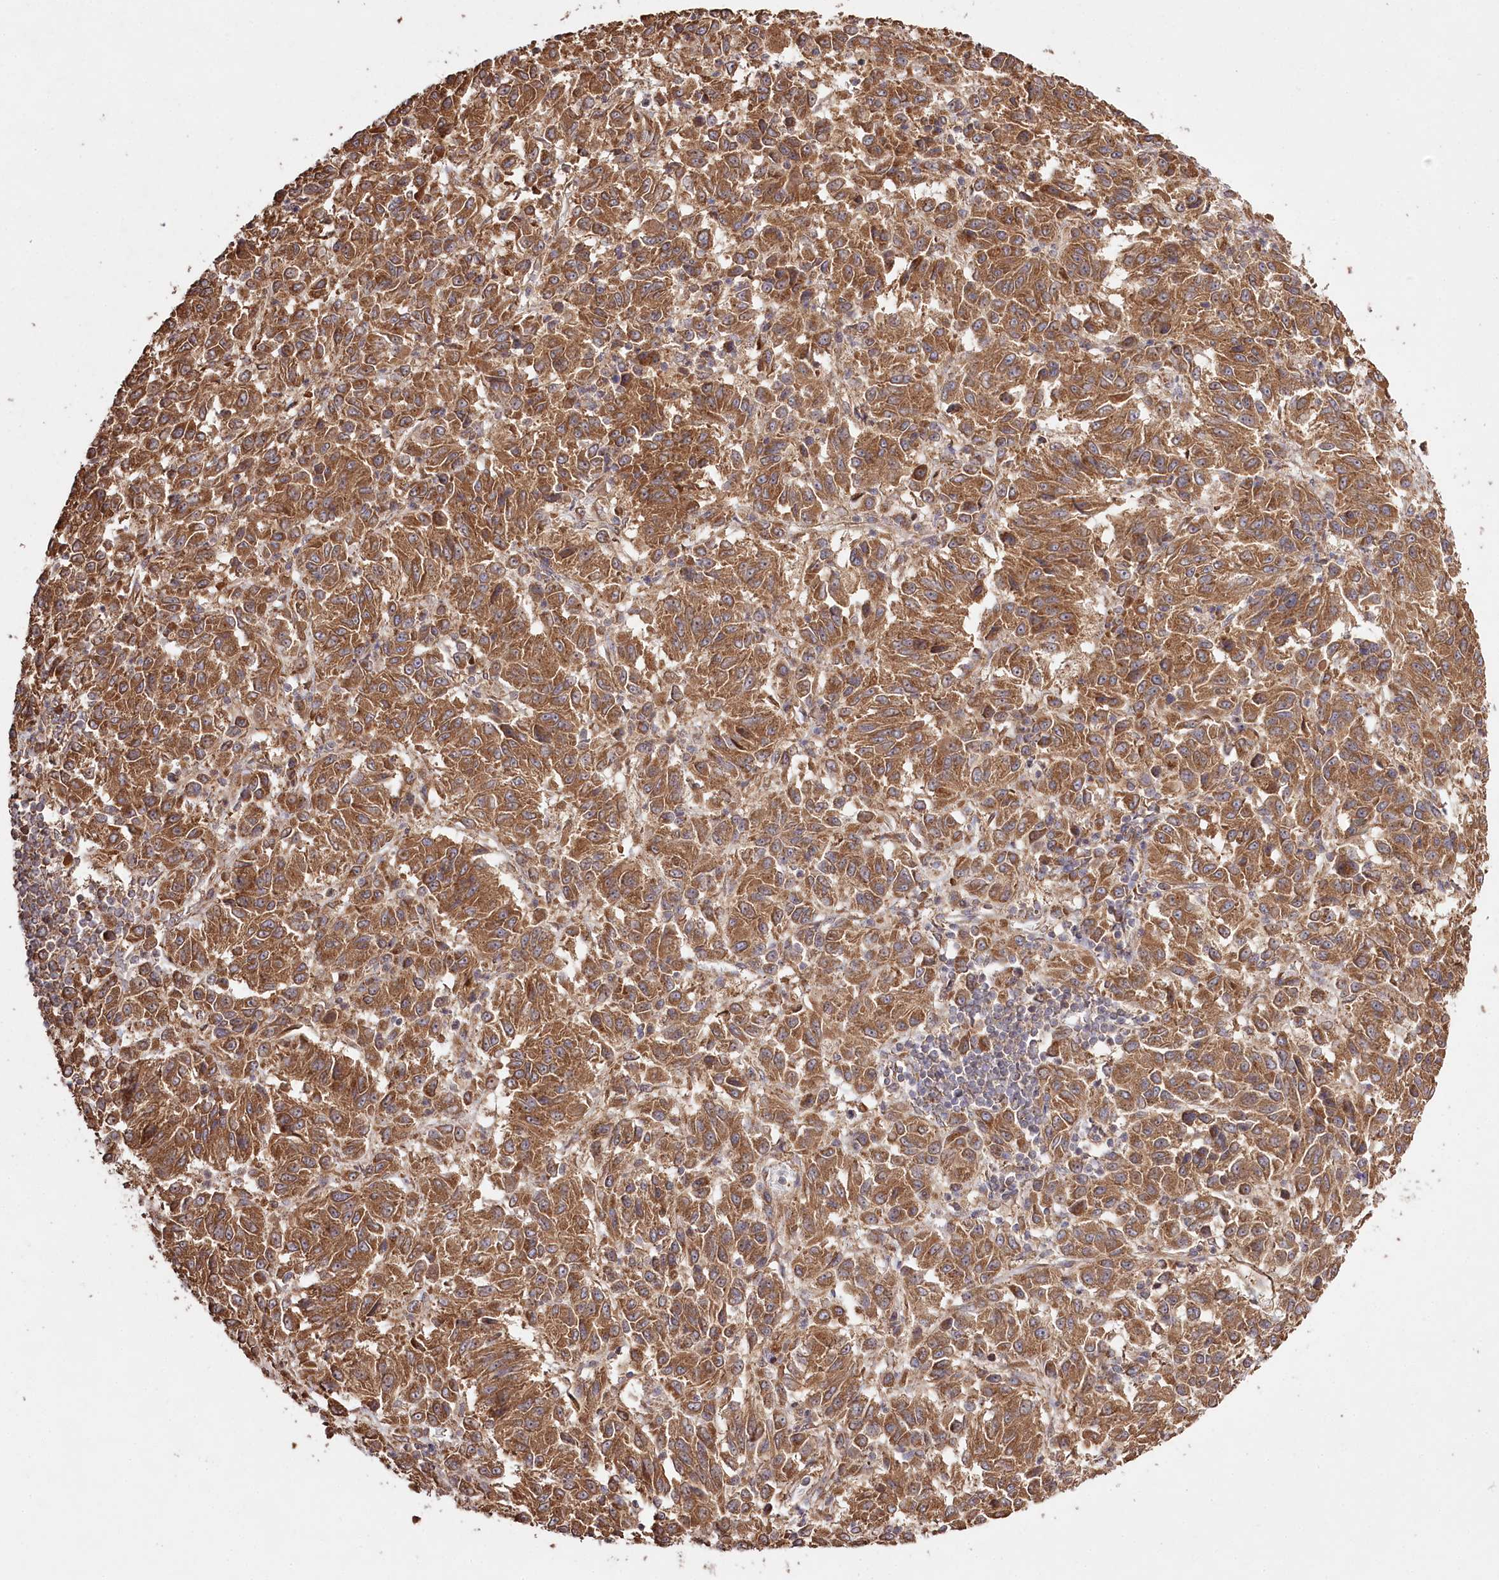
{"staining": {"intensity": "moderate", "quantity": ">75%", "location": "cytoplasmic/membranous"}, "tissue": "melanoma", "cell_type": "Tumor cells", "image_type": "cancer", "snomed": [{"axis": "morphology", "description": "Malignant melanoma, Metastatic site"}, {"axis": "topography", "description": "Lung"}], "caption": "Immunohistochemical staining of human melanoma exhibits moderate cytoplasmic/membranous protein expression in about >75% of tumor cells.", "gene": "PRSS53", "patient": {"sex": "male", "age": 64}}